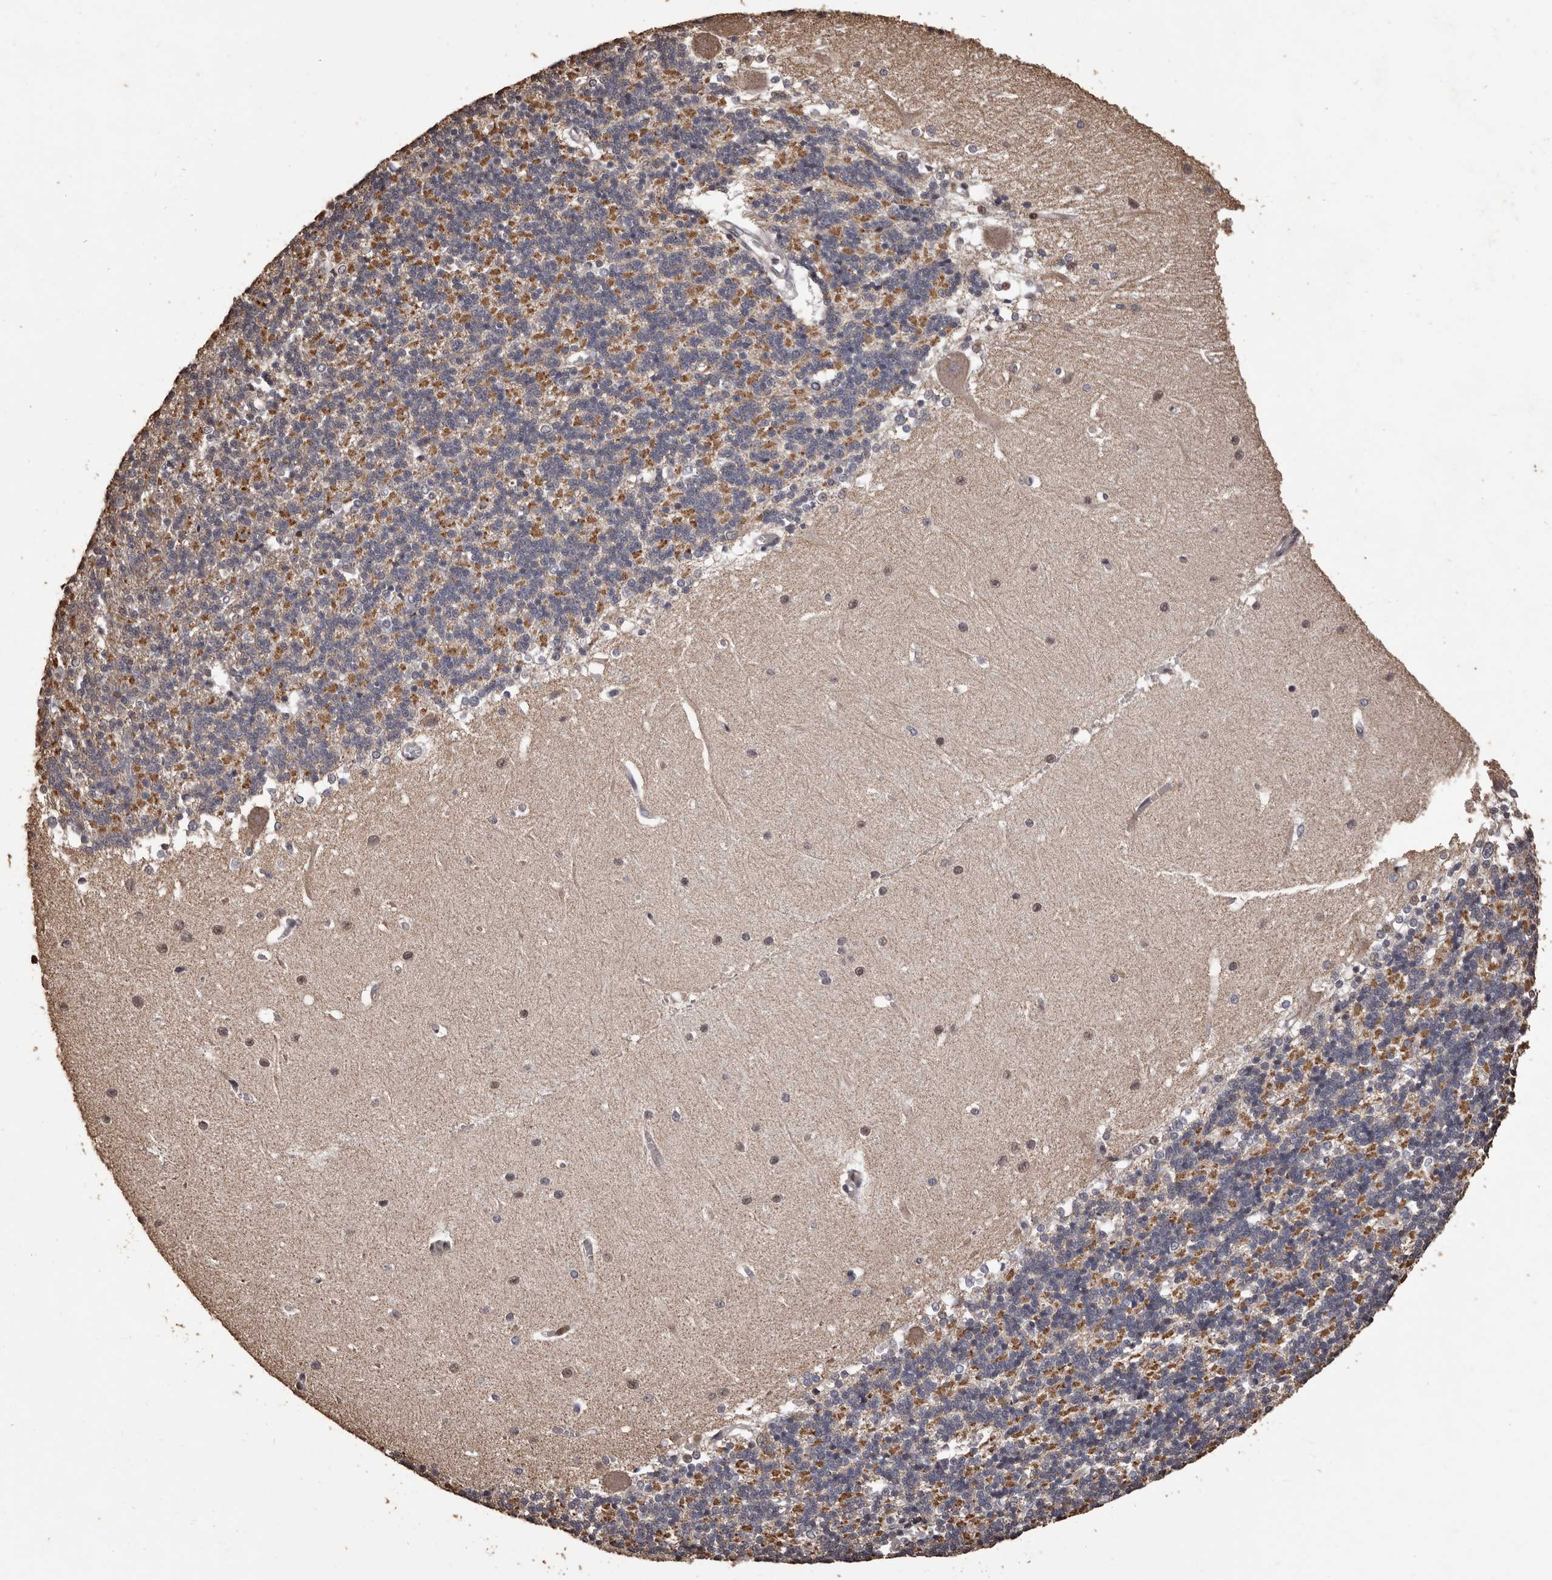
{"staining": {"intensity": "moderate", "quantity": "25%-75%", "location": "cytoplasmic/membranous"}, "tissue": "cerebellum", "cell_type": "Cells in granular layer", "image_type": "normal", "snomed": [{"axis": "morphology", "description": "Normal tissue, NOS"}, {"axis": "topography", "description": "Cerebellum"}], "caption": "Immunohistochemistry of normal cerebellum displays medium levels of moderate cytoplasmic/membranous staining in about 25%-75% of cells in granular layer. (DAB IHC, brown staining for protein, blue staining for nuclei).", "gene": "NAV1", "patient": {"sex": "male", "age": 37}}